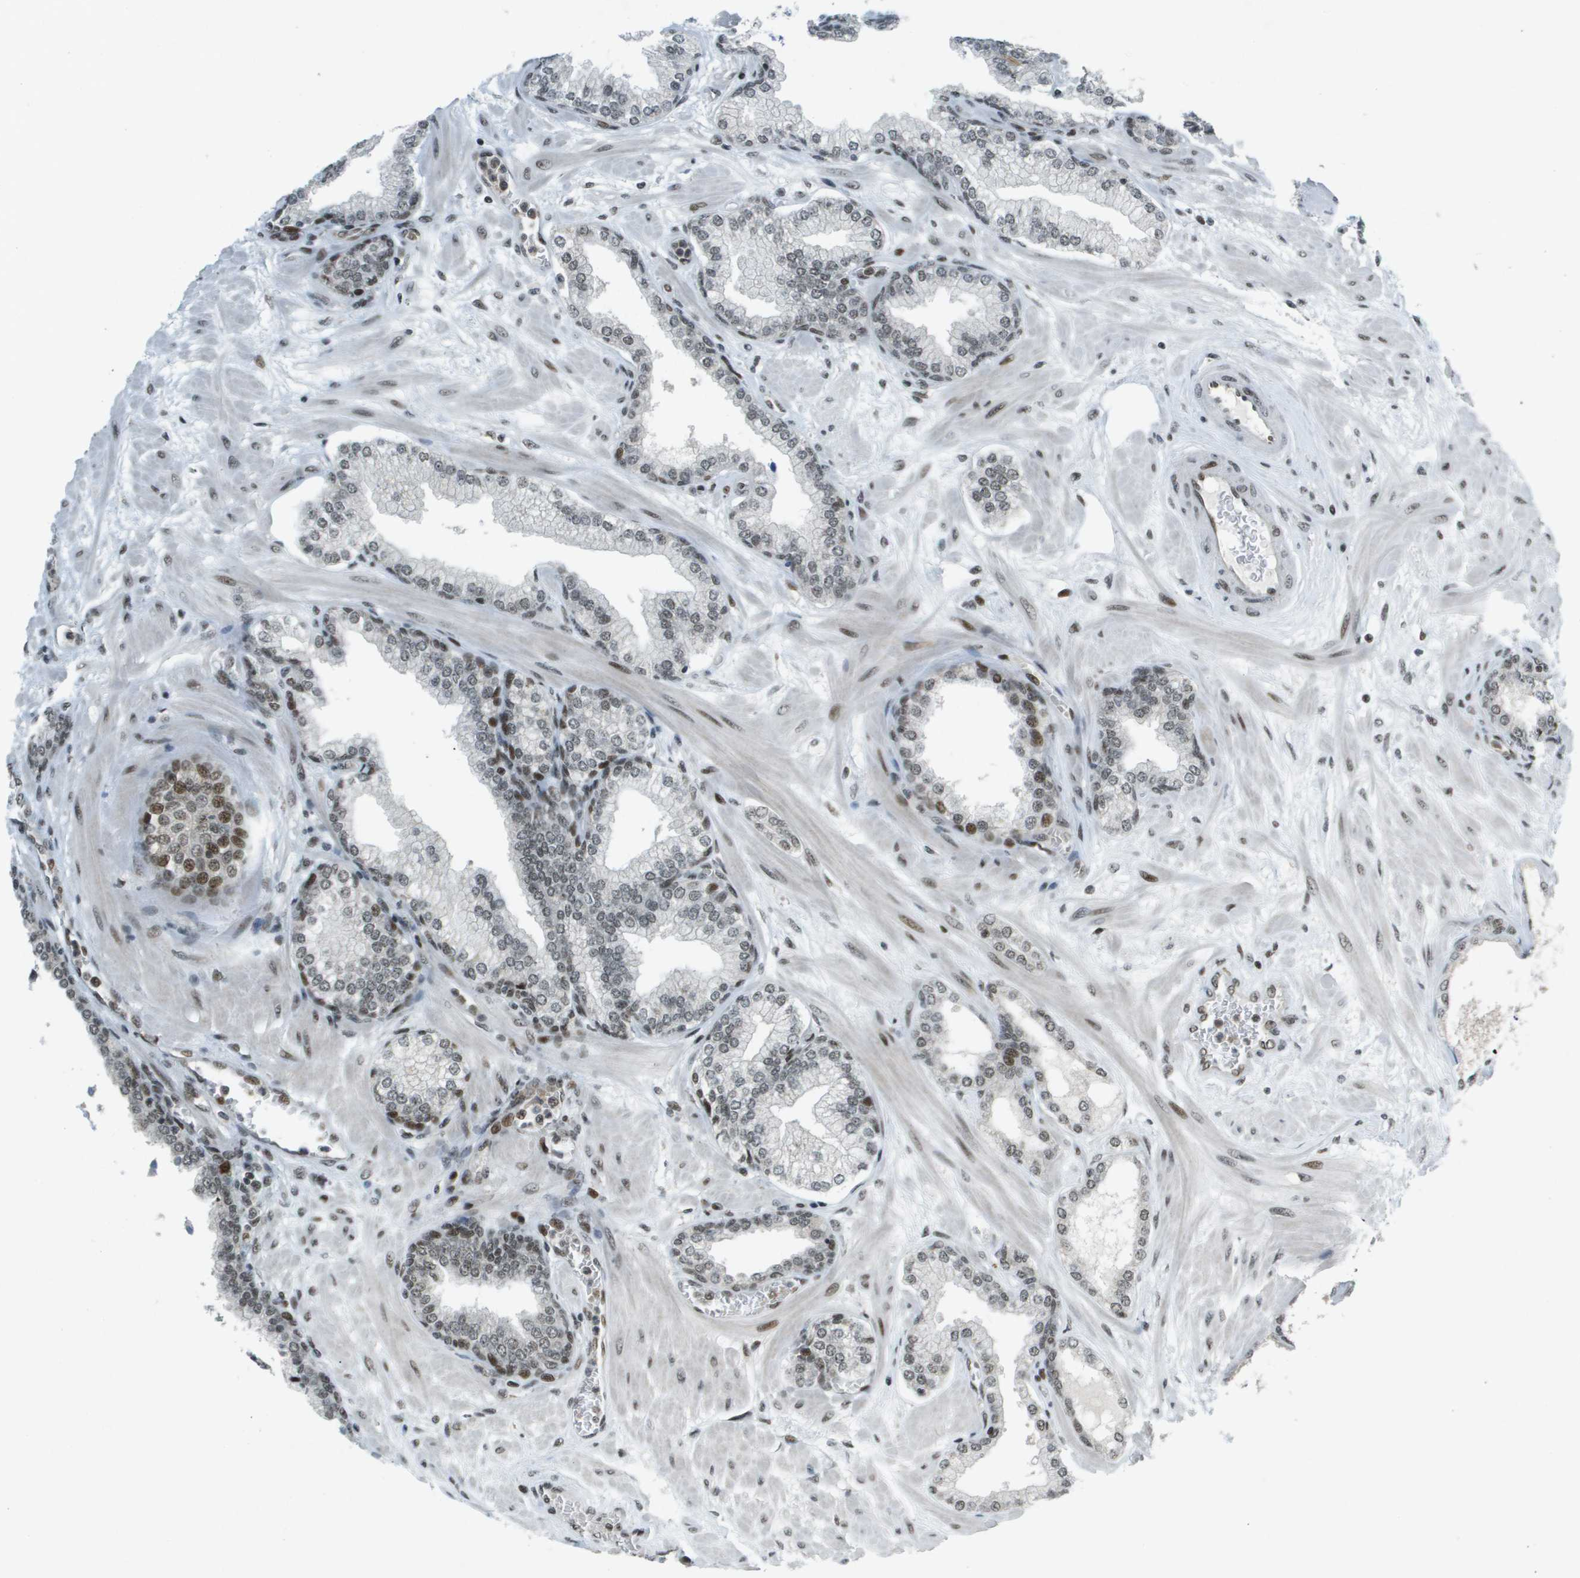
{"staining": {"intensity": "moderate", "quantity": "<25%", "location": "nuclear"}, "tissue": "prostate", "cell_type": "Glandular cells", "image_type": "normal", "snomed": [{"axis": "morphology", "description": "Normal tissue, NOS"}, {"axis": "morphology", "description": "Urothelial carcinoma, Low grade"}, {"axis": "topography", "description": "Urinary bladder"}, {"axis": "topography", "description": "Prostate"}], "caption": "Immunohistochemical staining of normal prostate displays <25% levels of moderate nuclear protein positivity in about <25% of glandular cells.", "gene": "IRF7", "patient": {"sex": "male", "age": 60}}